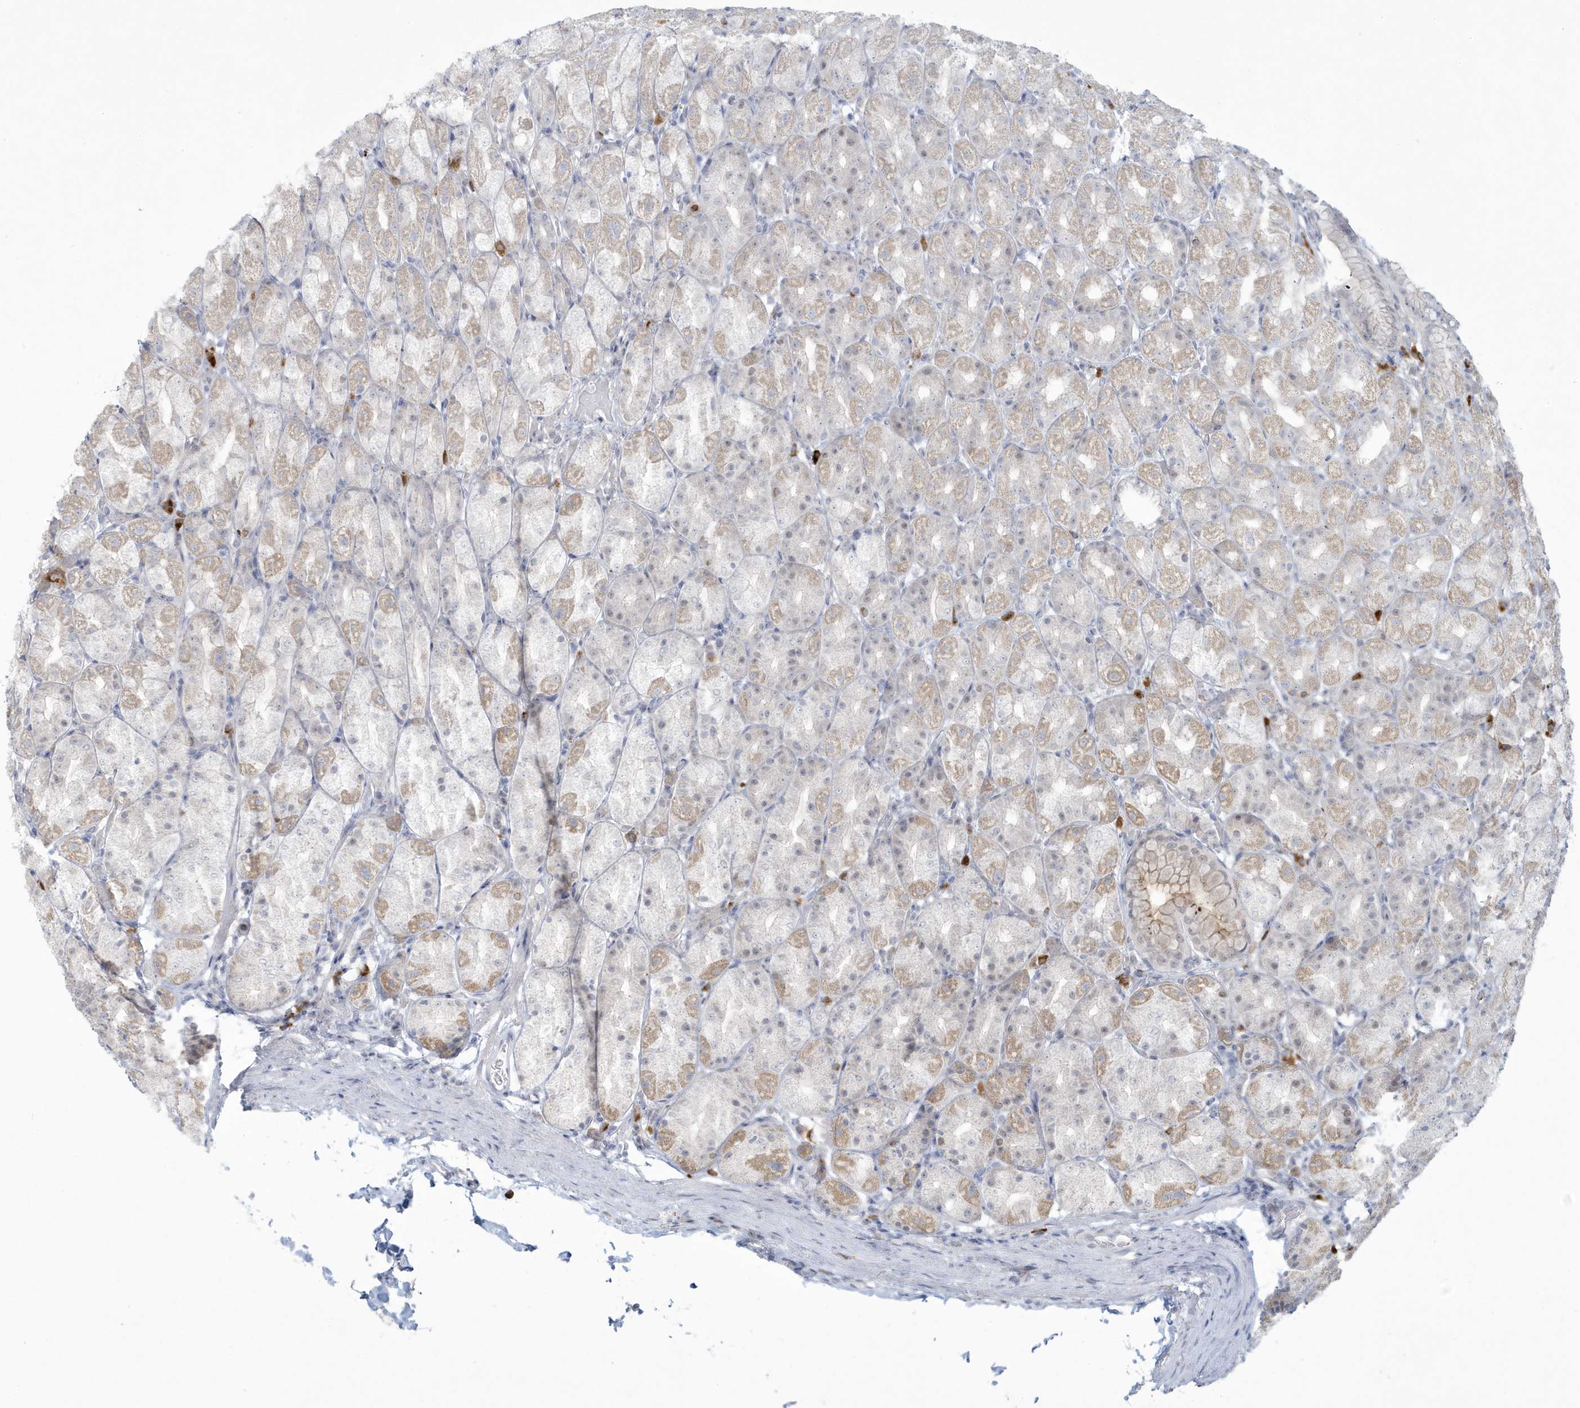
{"staining": {"intensity": "weak", "quantity": "<25%", "location": "cytoplasmic/membranous"}, "tissue": "stomach", "cell_type": "Glandular cells", "image_type": "normal", "snomed": [{"axis": "morphology", "description": "Normal tissue, NOS"}, {"axis": "topography", "description": "Stomach, upper"}], "caption": "An immunohistochemistry image of normal stomach is shown. There is no staining in glandular cells of stomach.", "gene": "HERC6", "patient": {"sex": "male", "age": 68}}